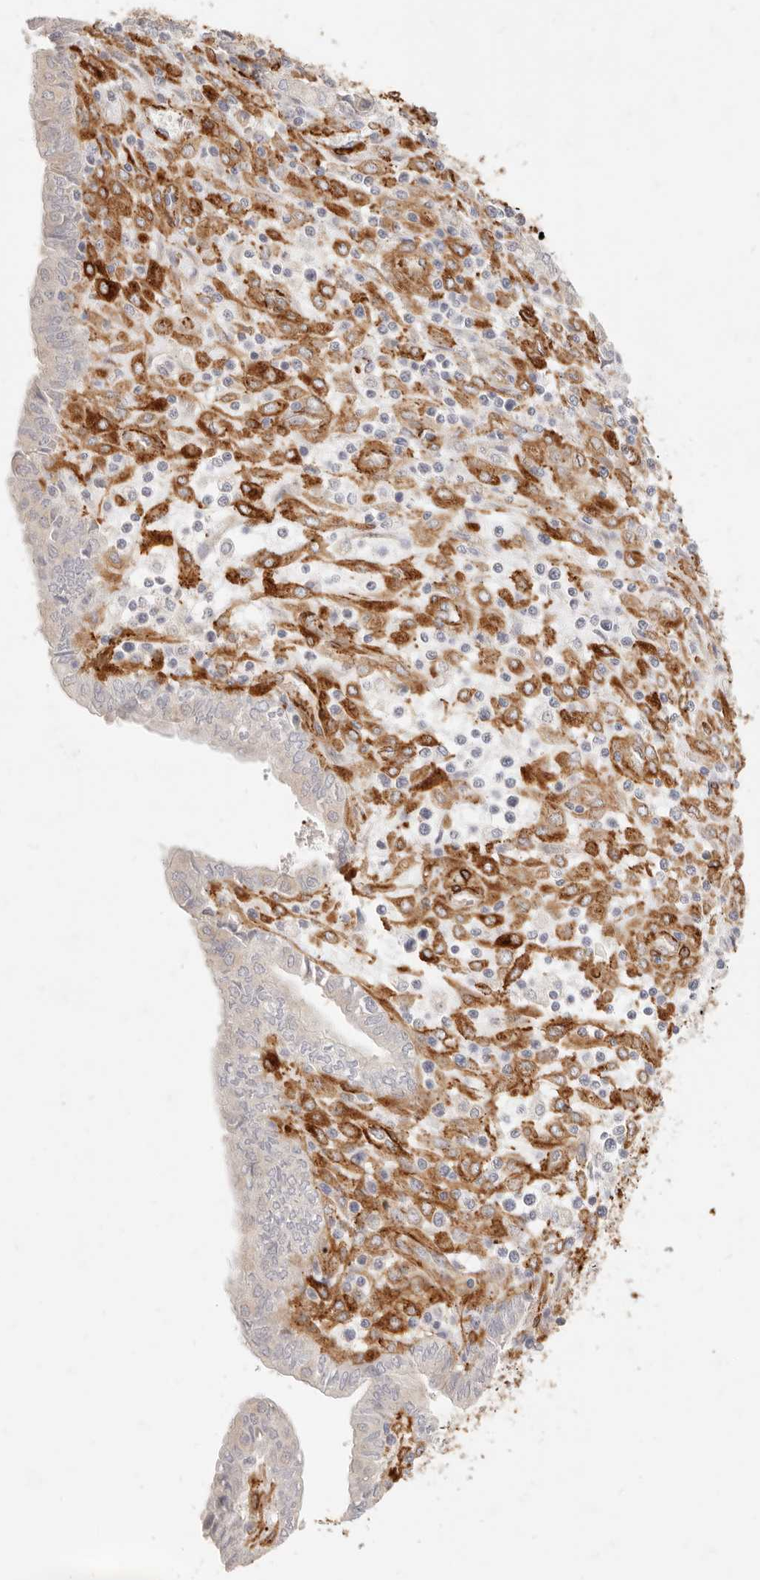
{"staining": {"intensity": "negative", "quantity": "none", "location": "none"}, "tissue": "endometrial cancer", "cell_type": "Tumor cells", "image_type": "cancer", "snomed": [{"axis": "morphology", "description": "Normal tissue, NOS"}, {"axis": "morphology", "description": "Adenocarcinoma, NOS"}, {"axis": "topography", "description": "Endometrium"}], "caption": "A high-resolution histopathology image shows immunohistochemistry (IHC) staining of adenocarcinoma (endometrial), which demonstrates no significant positivity in tumor cells. (Immunohistochemistry, brightfield microscopy, high magnification).", "gene": "TMTC2", "patient": {"sex": "female", "age": 53}}